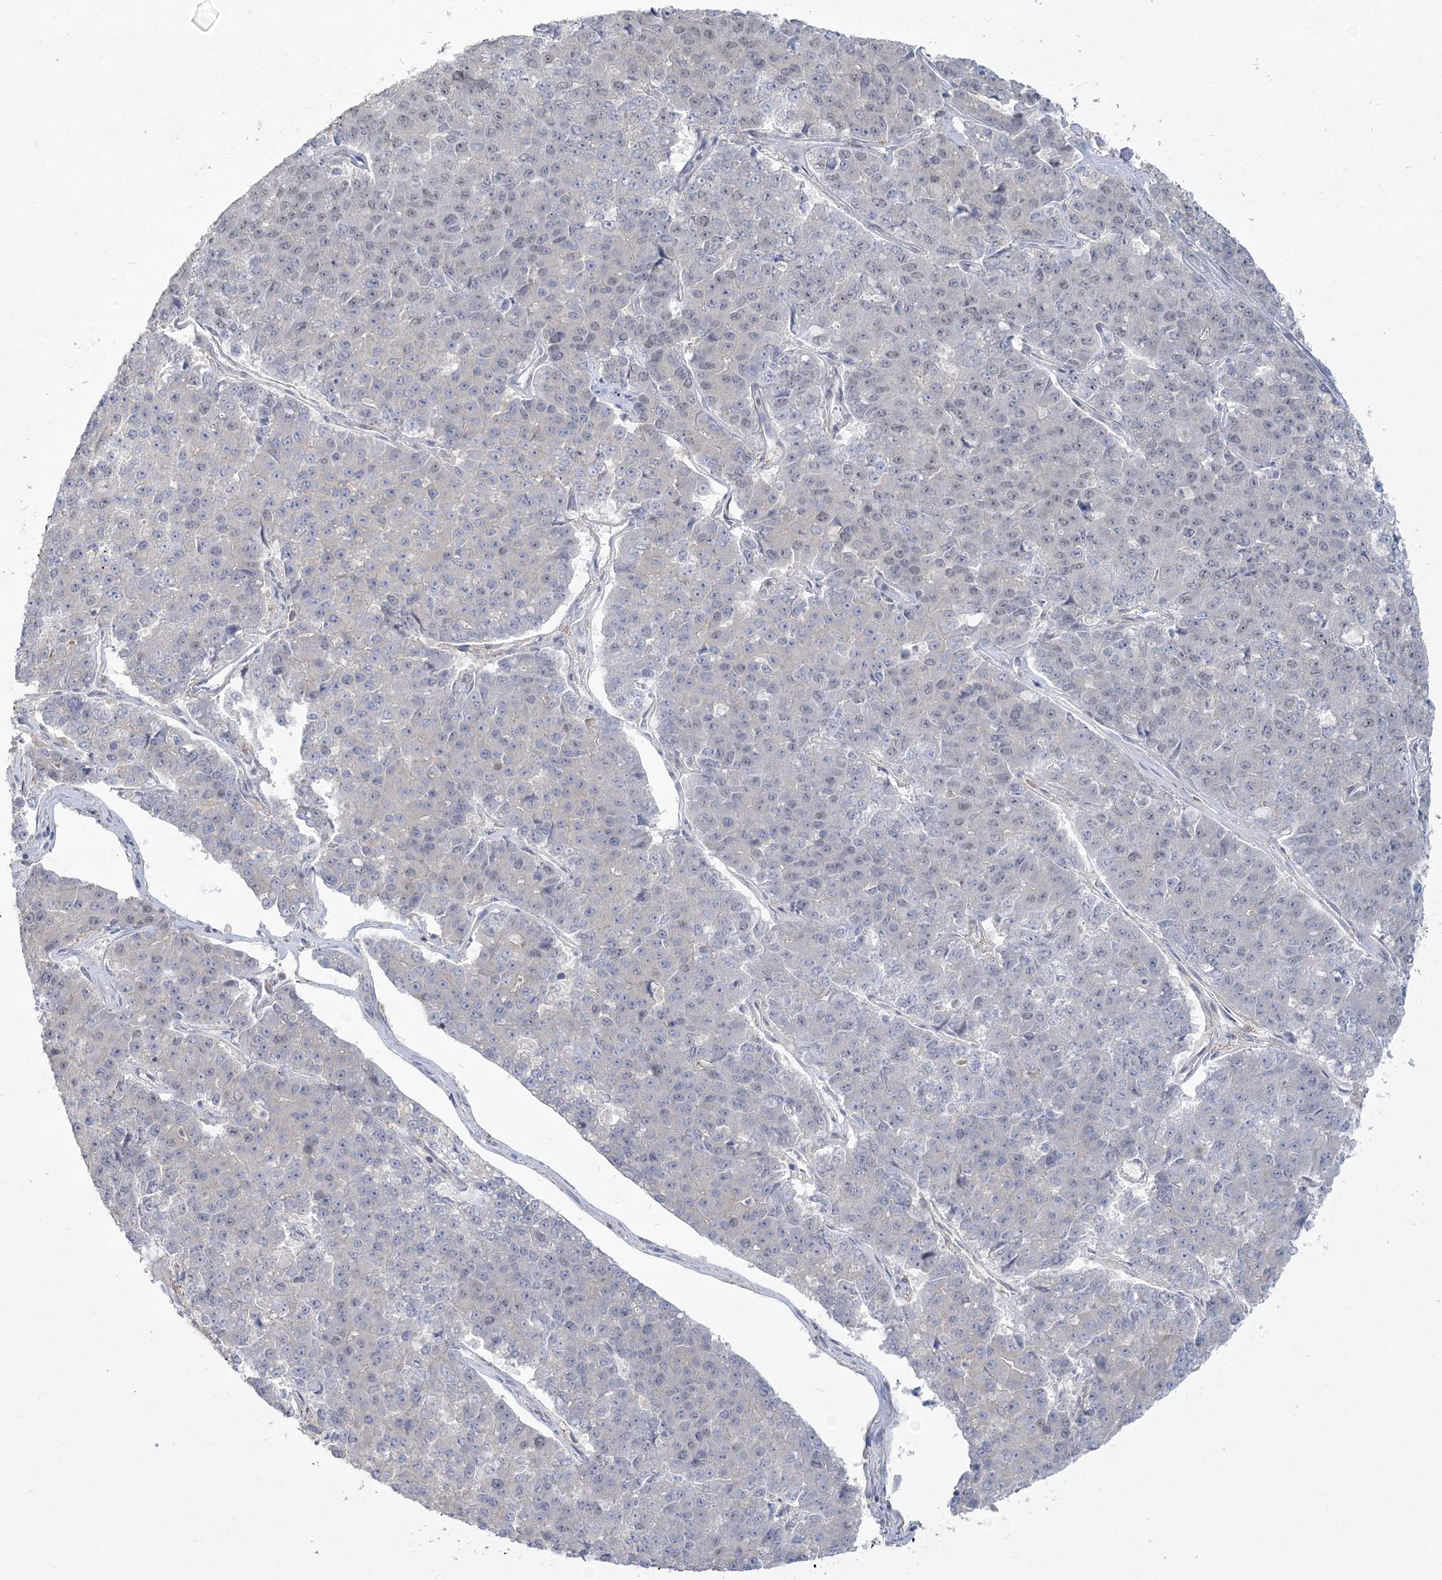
{"staining": {"intensity": "negative", "quantity": "none", "location": "none"}, "tissue": "pancreatic cancer", "cell_type": "Tumor cells", "image_type": "cancer", "snomed": [{"axis": "morphology", "description": "Adenocarcinoma, NOS"}, {"axis": "topography", "description": "Pancreas"}], "caption": "Adenocarcinoma (pancreatic) was stained to show a protein in brown. There is no significant positivity in tumor cells. The staining was performed using DAB (3,3'-diaminobenzidine) to visualize the protein expression in brown, while the nuclei were stained in blue with hematoxylin (Magnification: 20x).", "gene": "ANKS1A", "patient": {"sex": "male", "age": 50}}